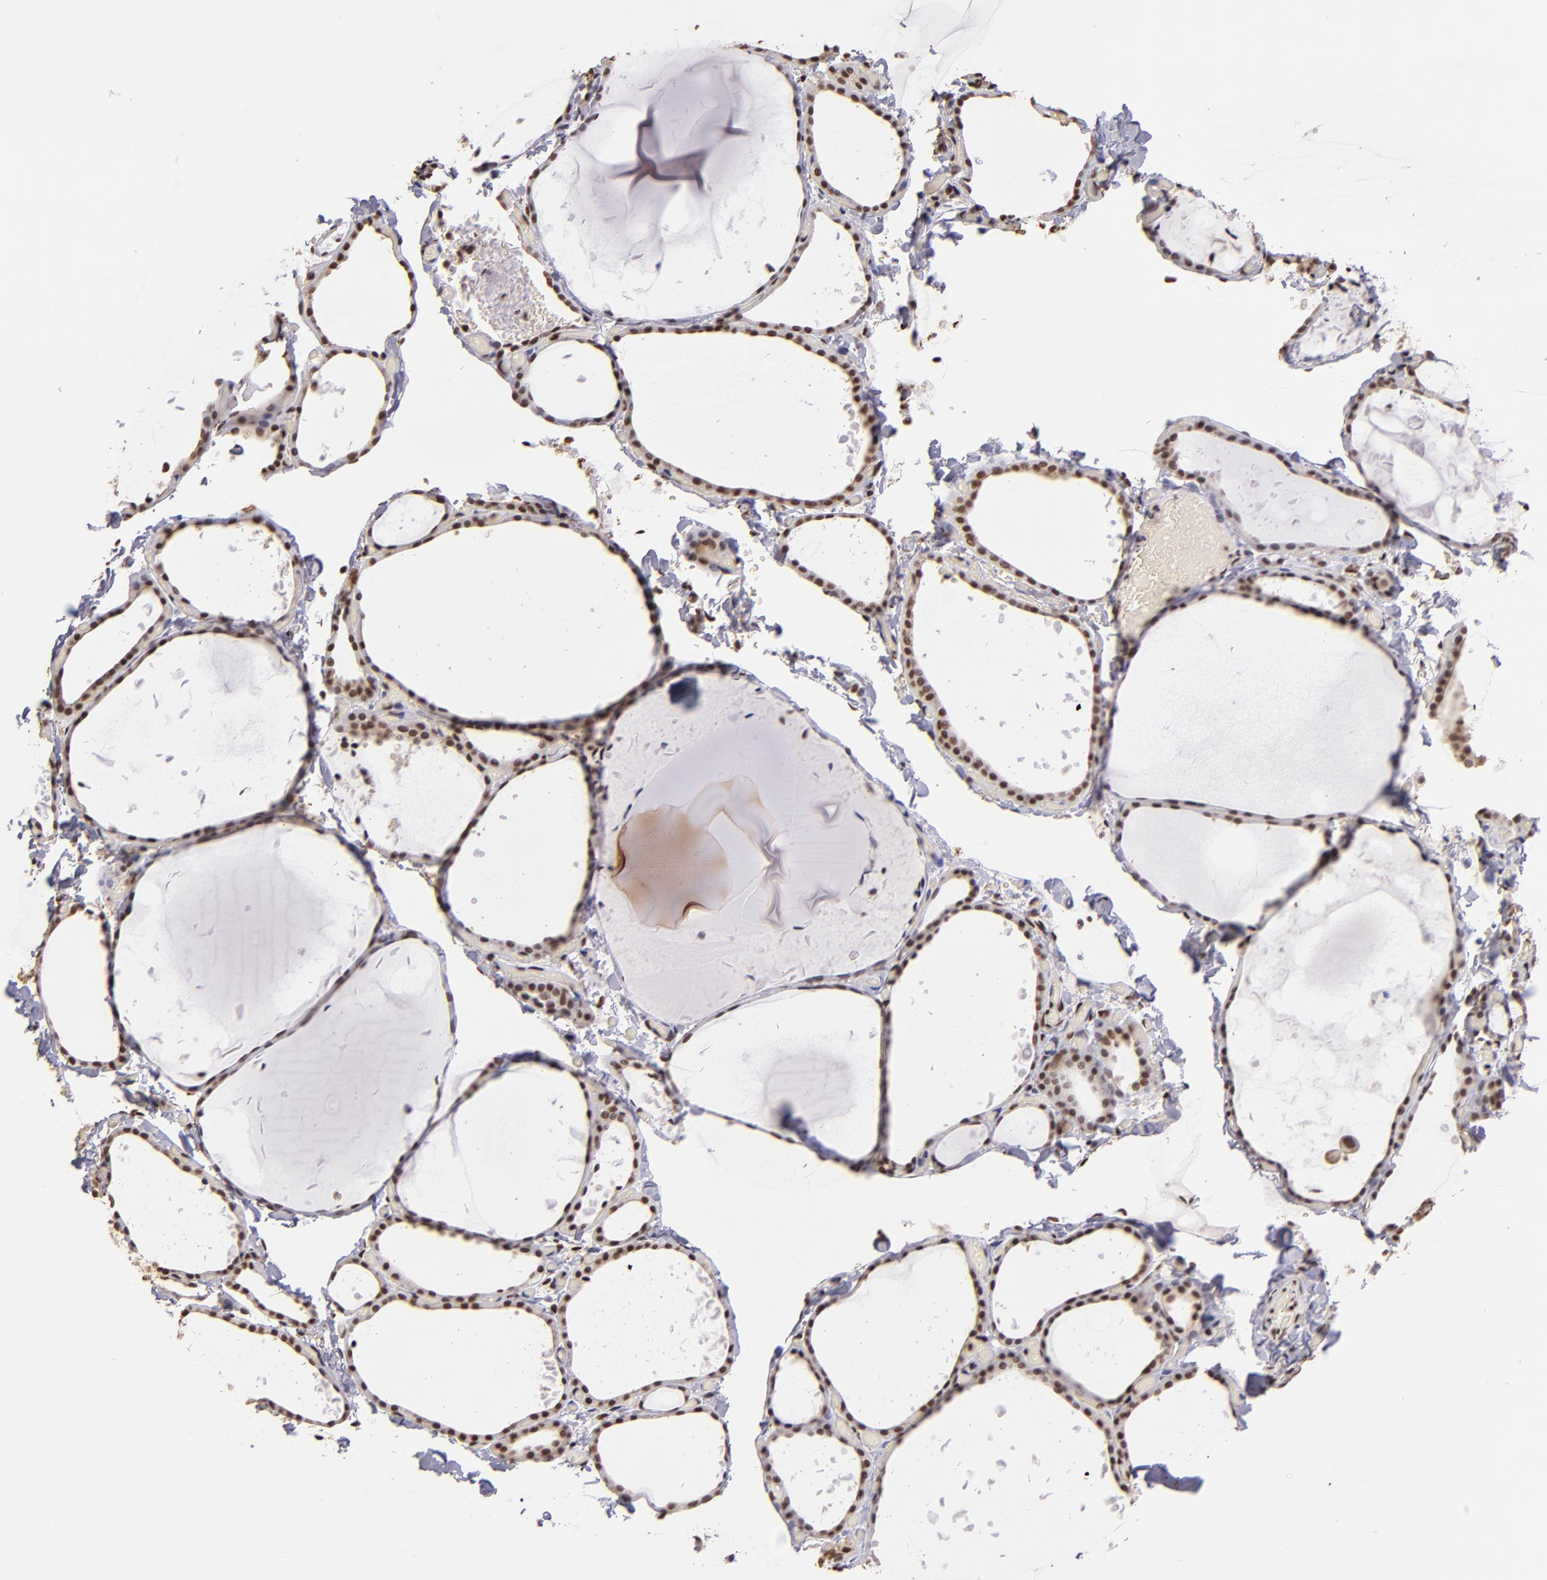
{"staining": {"intensity": "moderate", "quantity": ">75%", "location": "nuclear"}, "tissue": "thyroid gland", "cell_type": "Glandular cells", "image_type": "normal", "snomed": [{"axis": "morphology", "description": "Normal tissue, NOS"}, {"axis": "topography", "description": "Thyroid gland"}], "caption": "Immunohistochemical staining of benign thyroid gland displays moderate nuclear protein staining in about >75% of glandular cells. (Brightfield microscopy of DAB IHC at high magnification).", "gene": "SP1", "patient": {"sex": "female", "age": 22}}